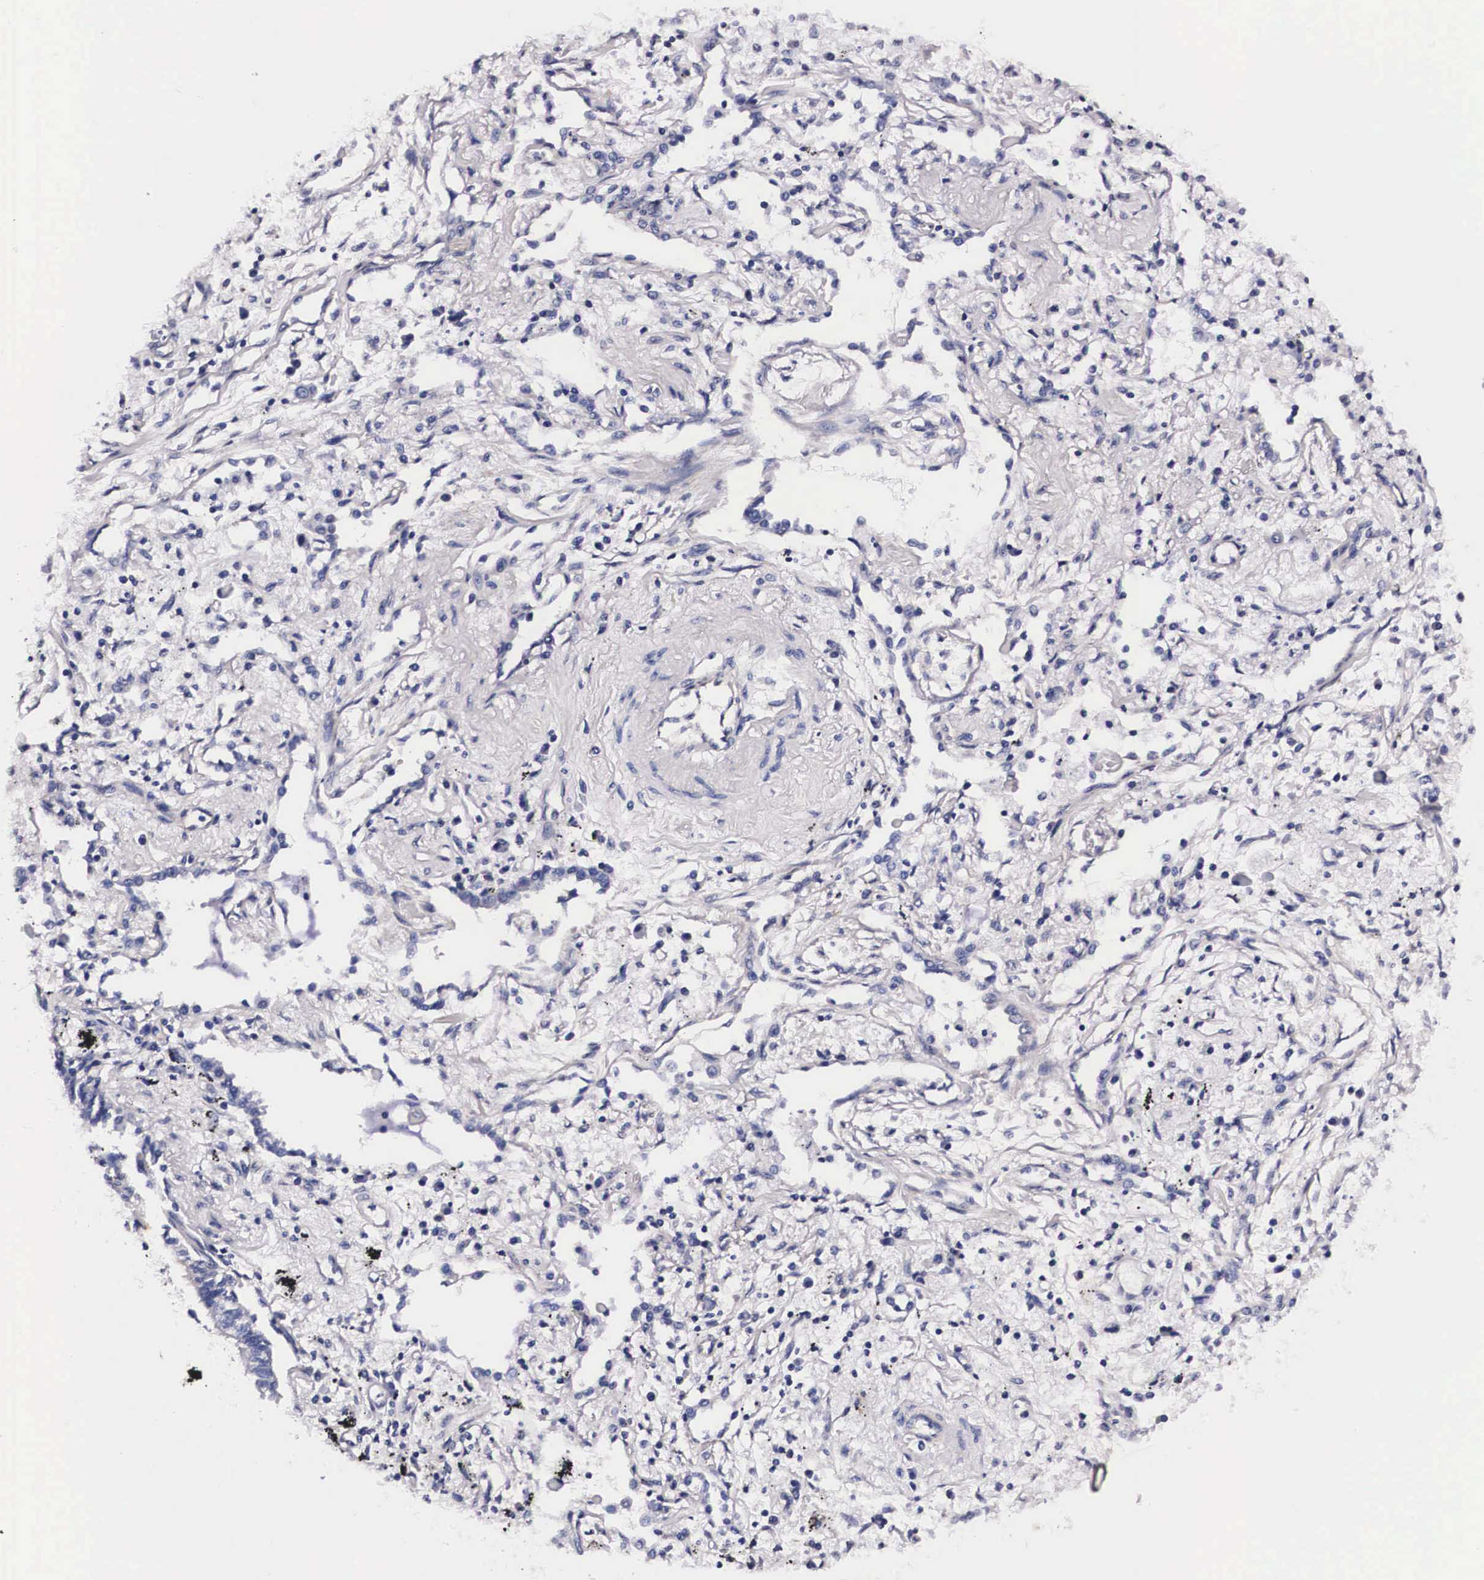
{"staining": {"intensity": "negative", "quantity": "none", "location": "none"}, "tissue": "lung cancer", "cell_type": "Tumor cells", "image_type": "cancer", "snomed": [{"axis": "morphology", "description": "Adenocarcinoma, NOS"}, {"axis": "topography", "description": "Lung"}], "caption": "Immunohistochemical staining of human lung adenocarcinoma exhibits no significant expression in tumor cells. (Stains: DAB immunohistochemistry (IHC) with hematoxylin counter stain, Microscopy: brightfield microscopy at high magnification).", "gene": "PHETA2", "patient": {"sex": "male", "age": 60}}